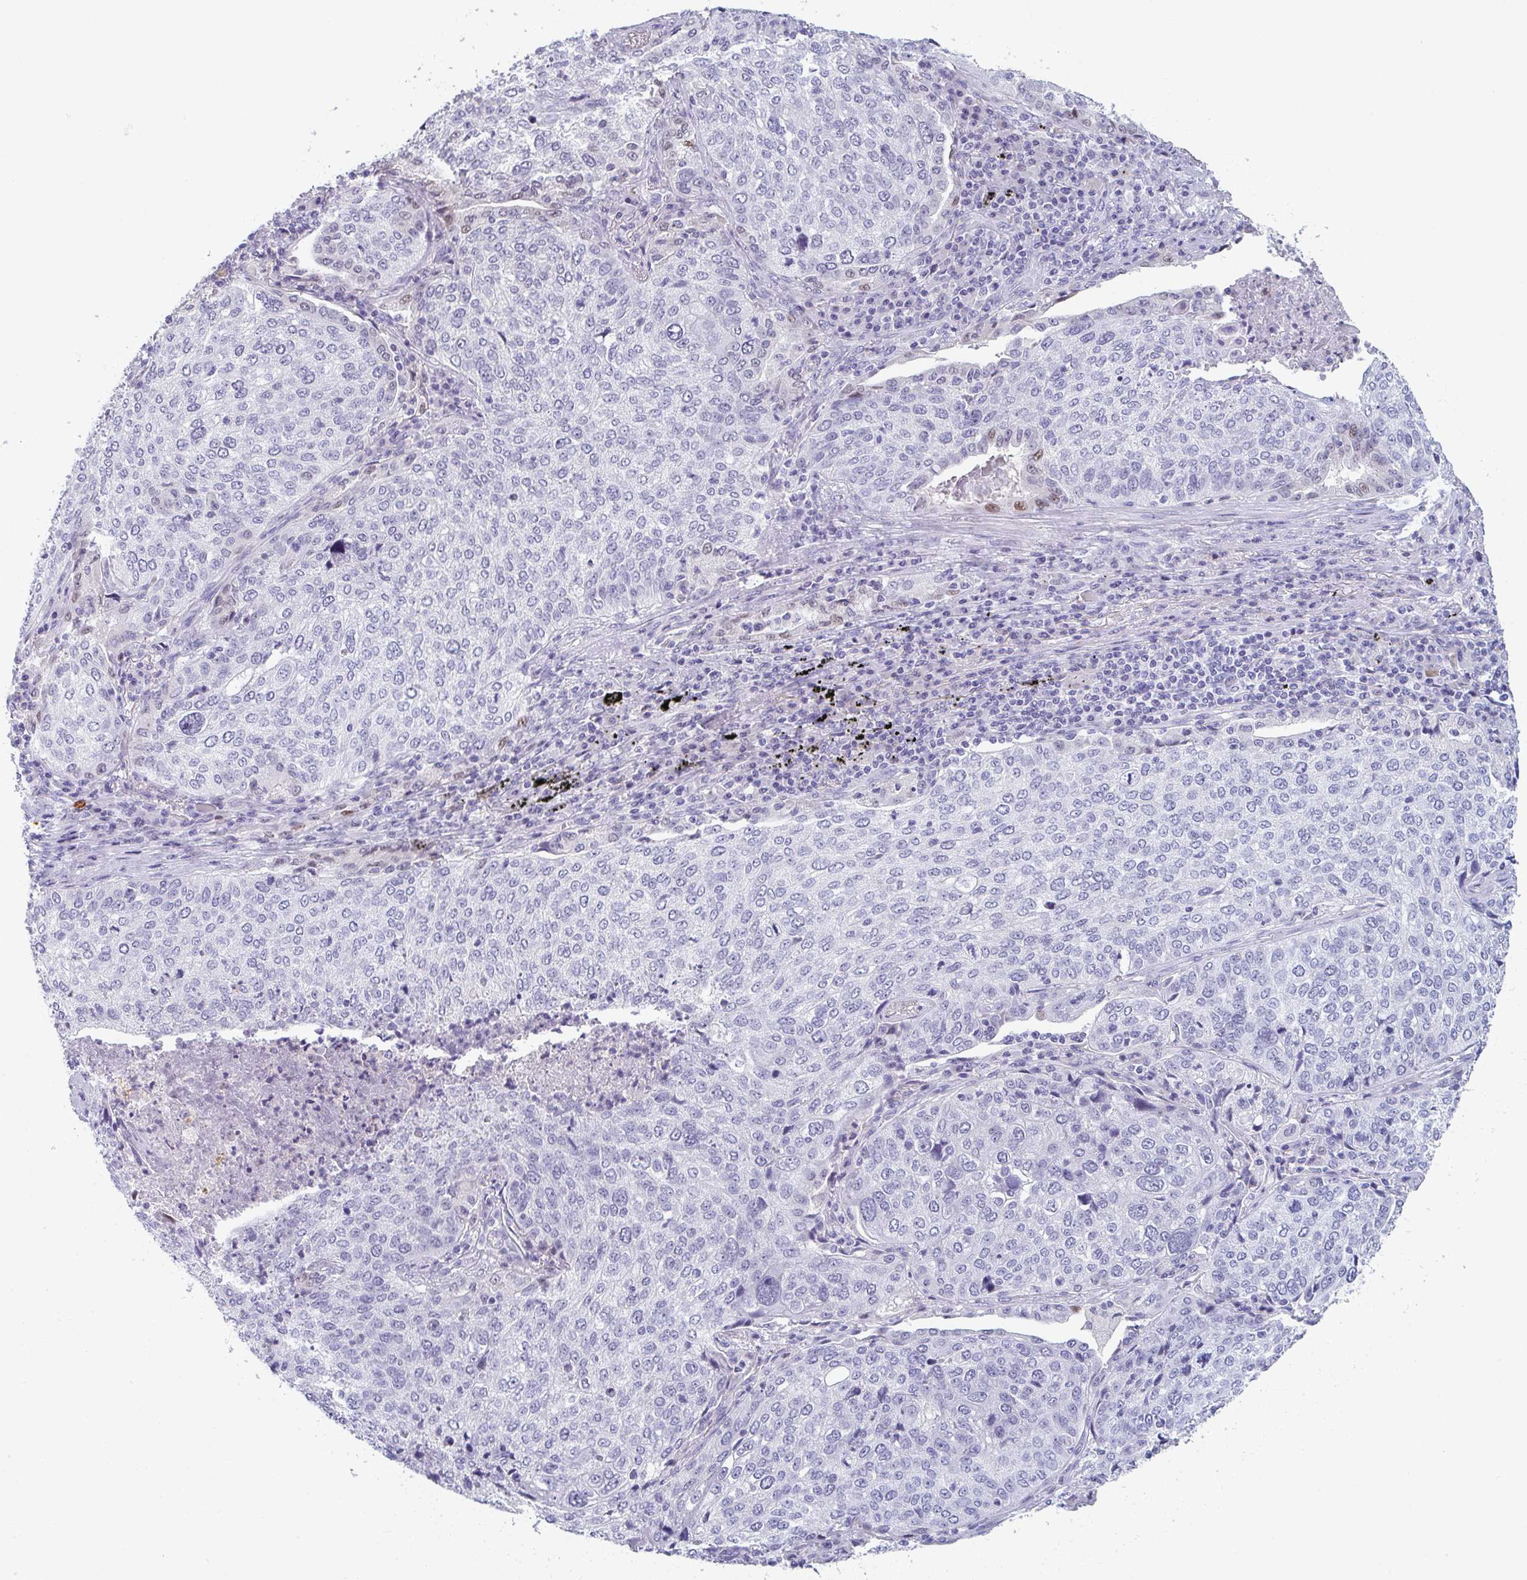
{"staining": {"intensity": "negative", "quantity": "none", "location": "none"}, "tissue": "lung cancer", "cell_type": "Tumor cells", "image_type": "cancer", "snomed": [{"axis": "morphology", "description": "Squamous cell carcinoma, NOS"}, {"axis": "topography", "description": "Lung"}], "caption": "Immunohistochemistry (IHC) micrograph of human lung squamous cell carcinoma stained for a protein (brown), which displays no positivity in tumor cells. (Brightfield microscopy of DAB immunohistochemistry (IHC) at high magnification).", "gene": "RUBCN", "patient": {"sex": "male", "age": 63}}